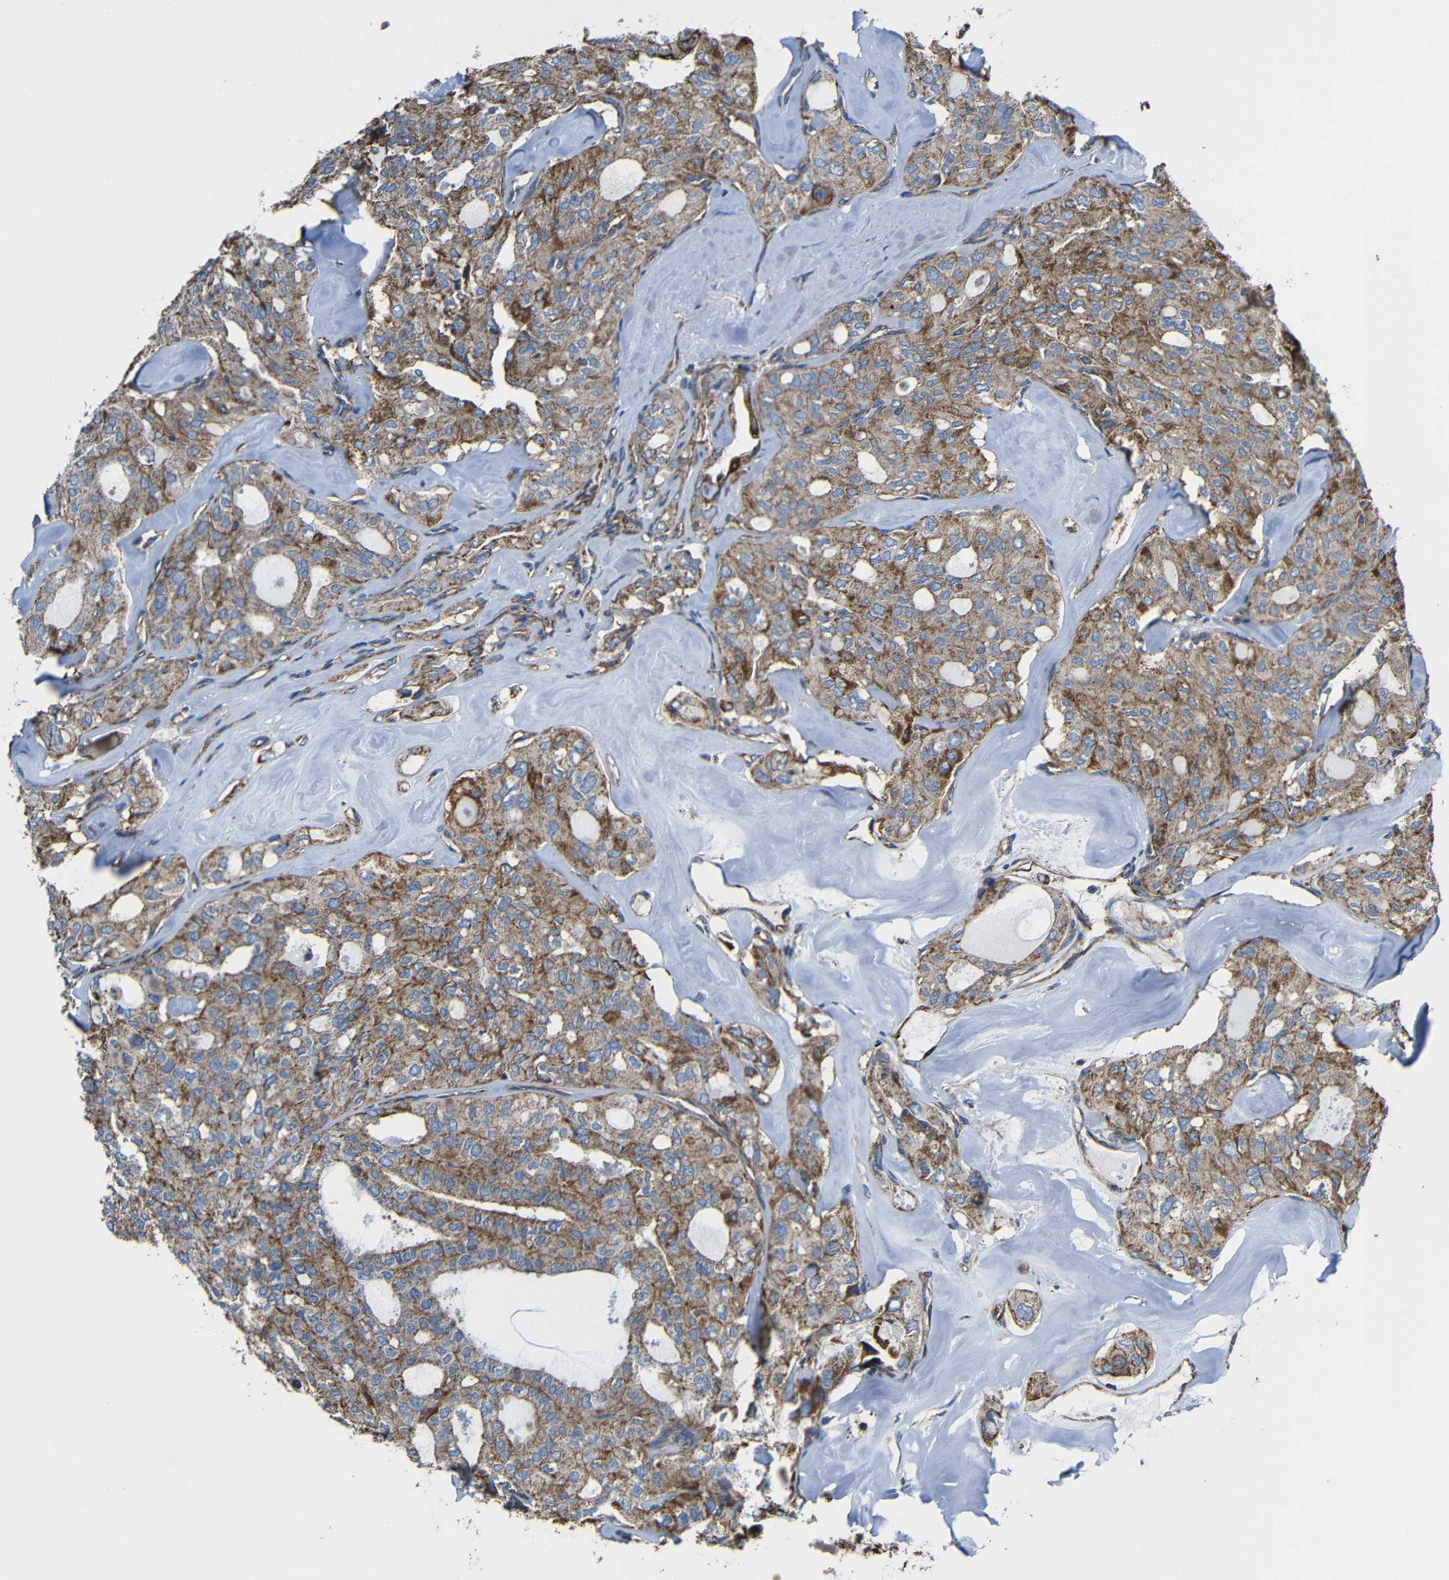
{"staining": {"intensity": "moderate", "quantity": ">75%", "location": "cytoplasmic/membranous"}, "tissue": "thyroid cancer", "cell_type": "Tumor cells", "image_type": "cancer", "snomed": [{"axis": "morphology", "description": "Follicular adenoma carcinoma, NOS"}, {"axis": "topography", "description": "Thyroid gland"}], "caption": "This micrograph exhibits immunohistochemistry (IHC) staining of human thyroid cancer (follicular adenoma carcinoma), with medium moderate cytoplasmic/membranous expression in approximately >75% of tumor cells.", "gene": "INTS6L", "patient": {"sex": "male", "age": 75}}